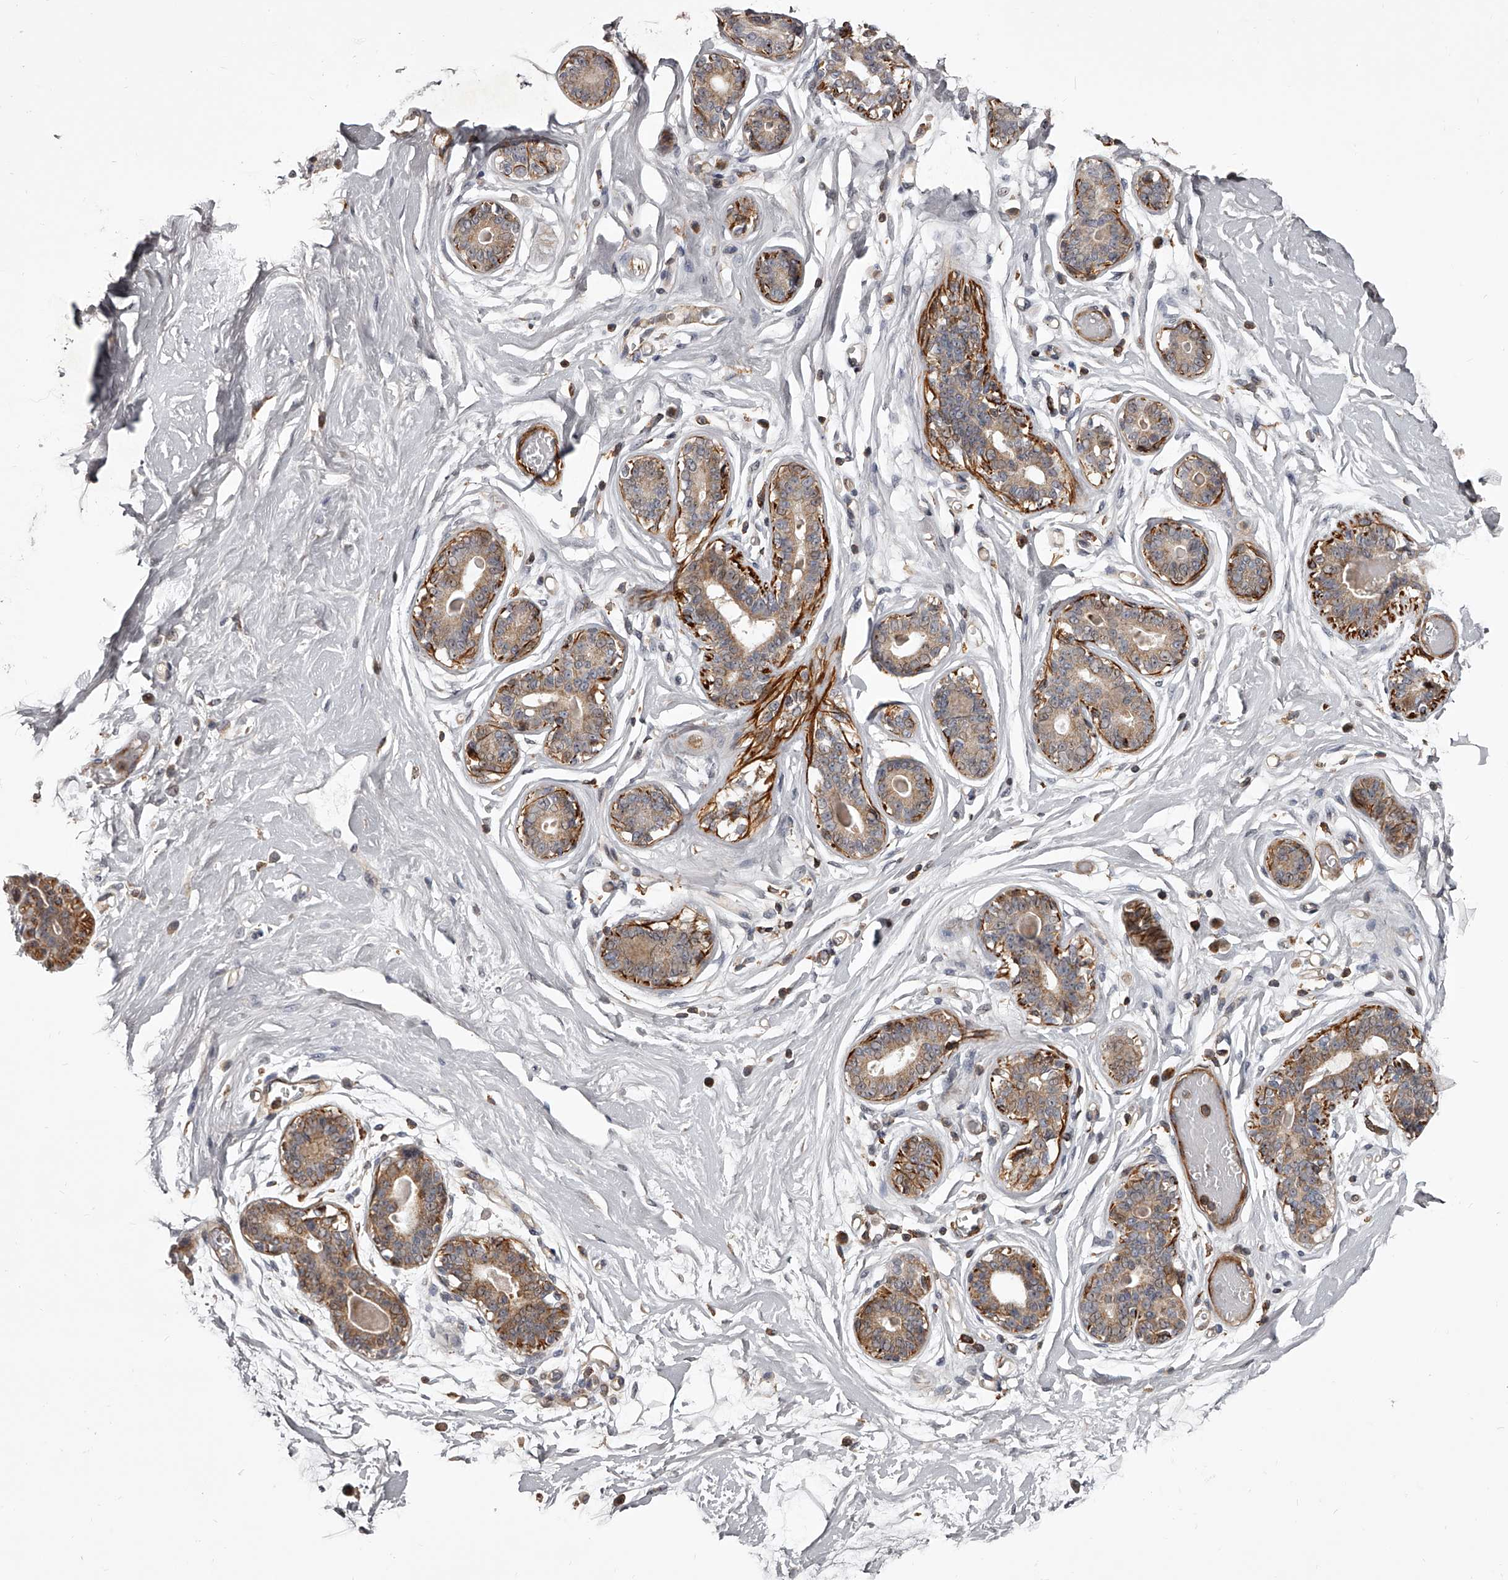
{"staining": {"intensity": "negative", "quantity": "none", "location": "none"}, "tissue": "breast", "cell_type": "Adipocytes", "image_type": "normal", "snomed": [{"axis": "morphology", "description": "Normal tissue, NOS"}, {"axis": "topography", "description": "Breast"}], "caption": "High power microscopy histopathology image of an IHC photomicrograph of benign breast, revealing no significant expression in adipocytes.", "gene": "RRP36", "patient": {"sex": "female", "age": 45}}